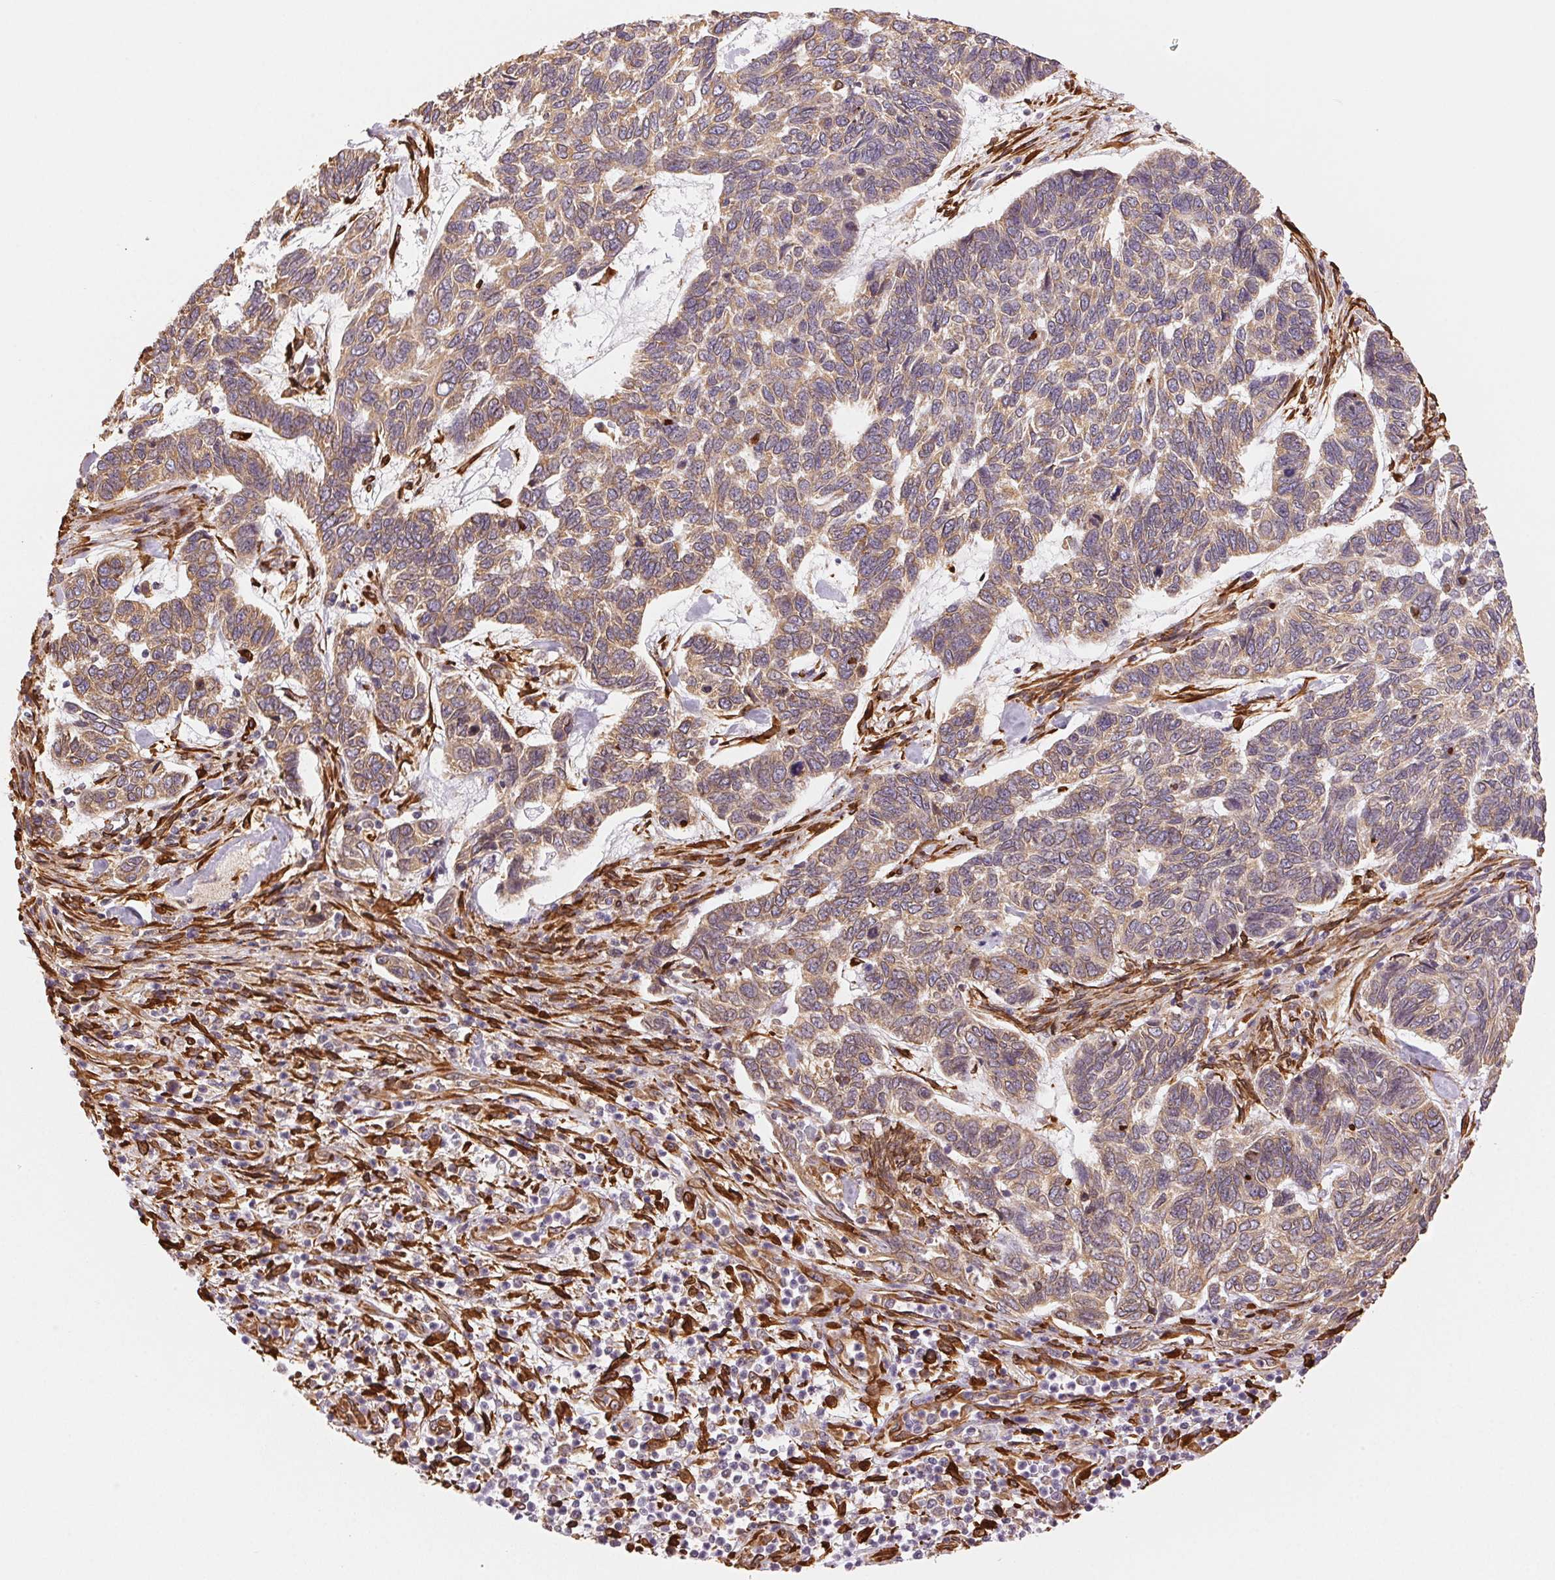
{"staining": {"intensity": "weak", "quantity": "25%-75%", "location": "cytoplasmic/membranous"}, "tissue": "skin cancer", "cell_type": "Tumor cells", "image_type": "cancer", "snomed": [{"axis": "morphology", "description": "Basal cell carcinoma"}, {"axis": "topography", "description": "Skin"}], "caption": "Protein analysis of skin cancer (basal cell carcinoma) tissue displays weak cytoplasmic/membranous positivity in about 25%-75% of tumor cells.", "gene": "RCN3", "patient": {"sex": "female", "age": 65}}